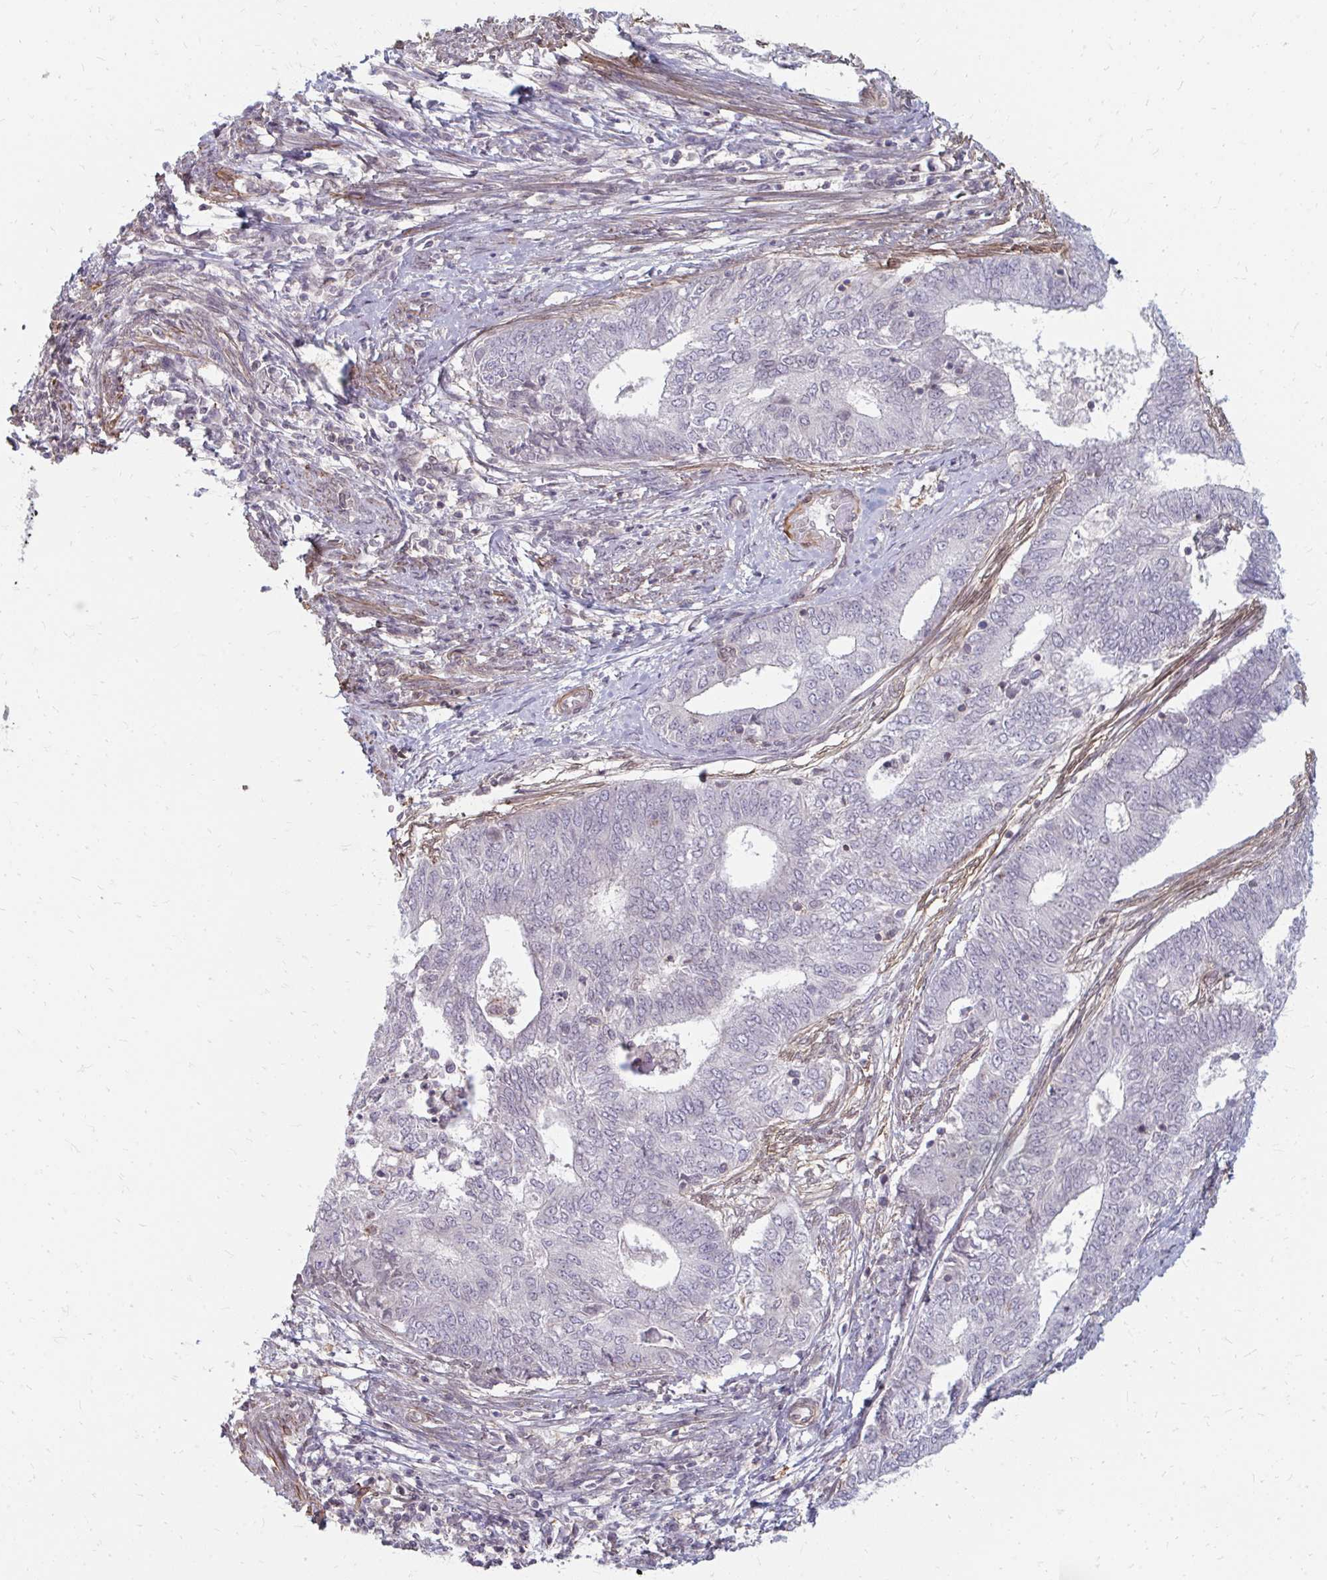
{"staining": {"intensity": "negative", "quantity": "none", "location": "none"}, "tissue": "endometrial cancer", "cell_type": "Tumor cells", "image_type": "cancer", "snomed": [{"axis": "morphology", "description": "Adenocarcinoma, NOS"}, {"axis": "topography", "description": "Endometrium"}], "caption": "The immunohistochemistry (IHC) photomicrograph has no significant staining in tumor cells of adenocarcinoma (endometrial) tissue.", "gene": "GPC5", "patient": {"sex": "female", "age": 62}}